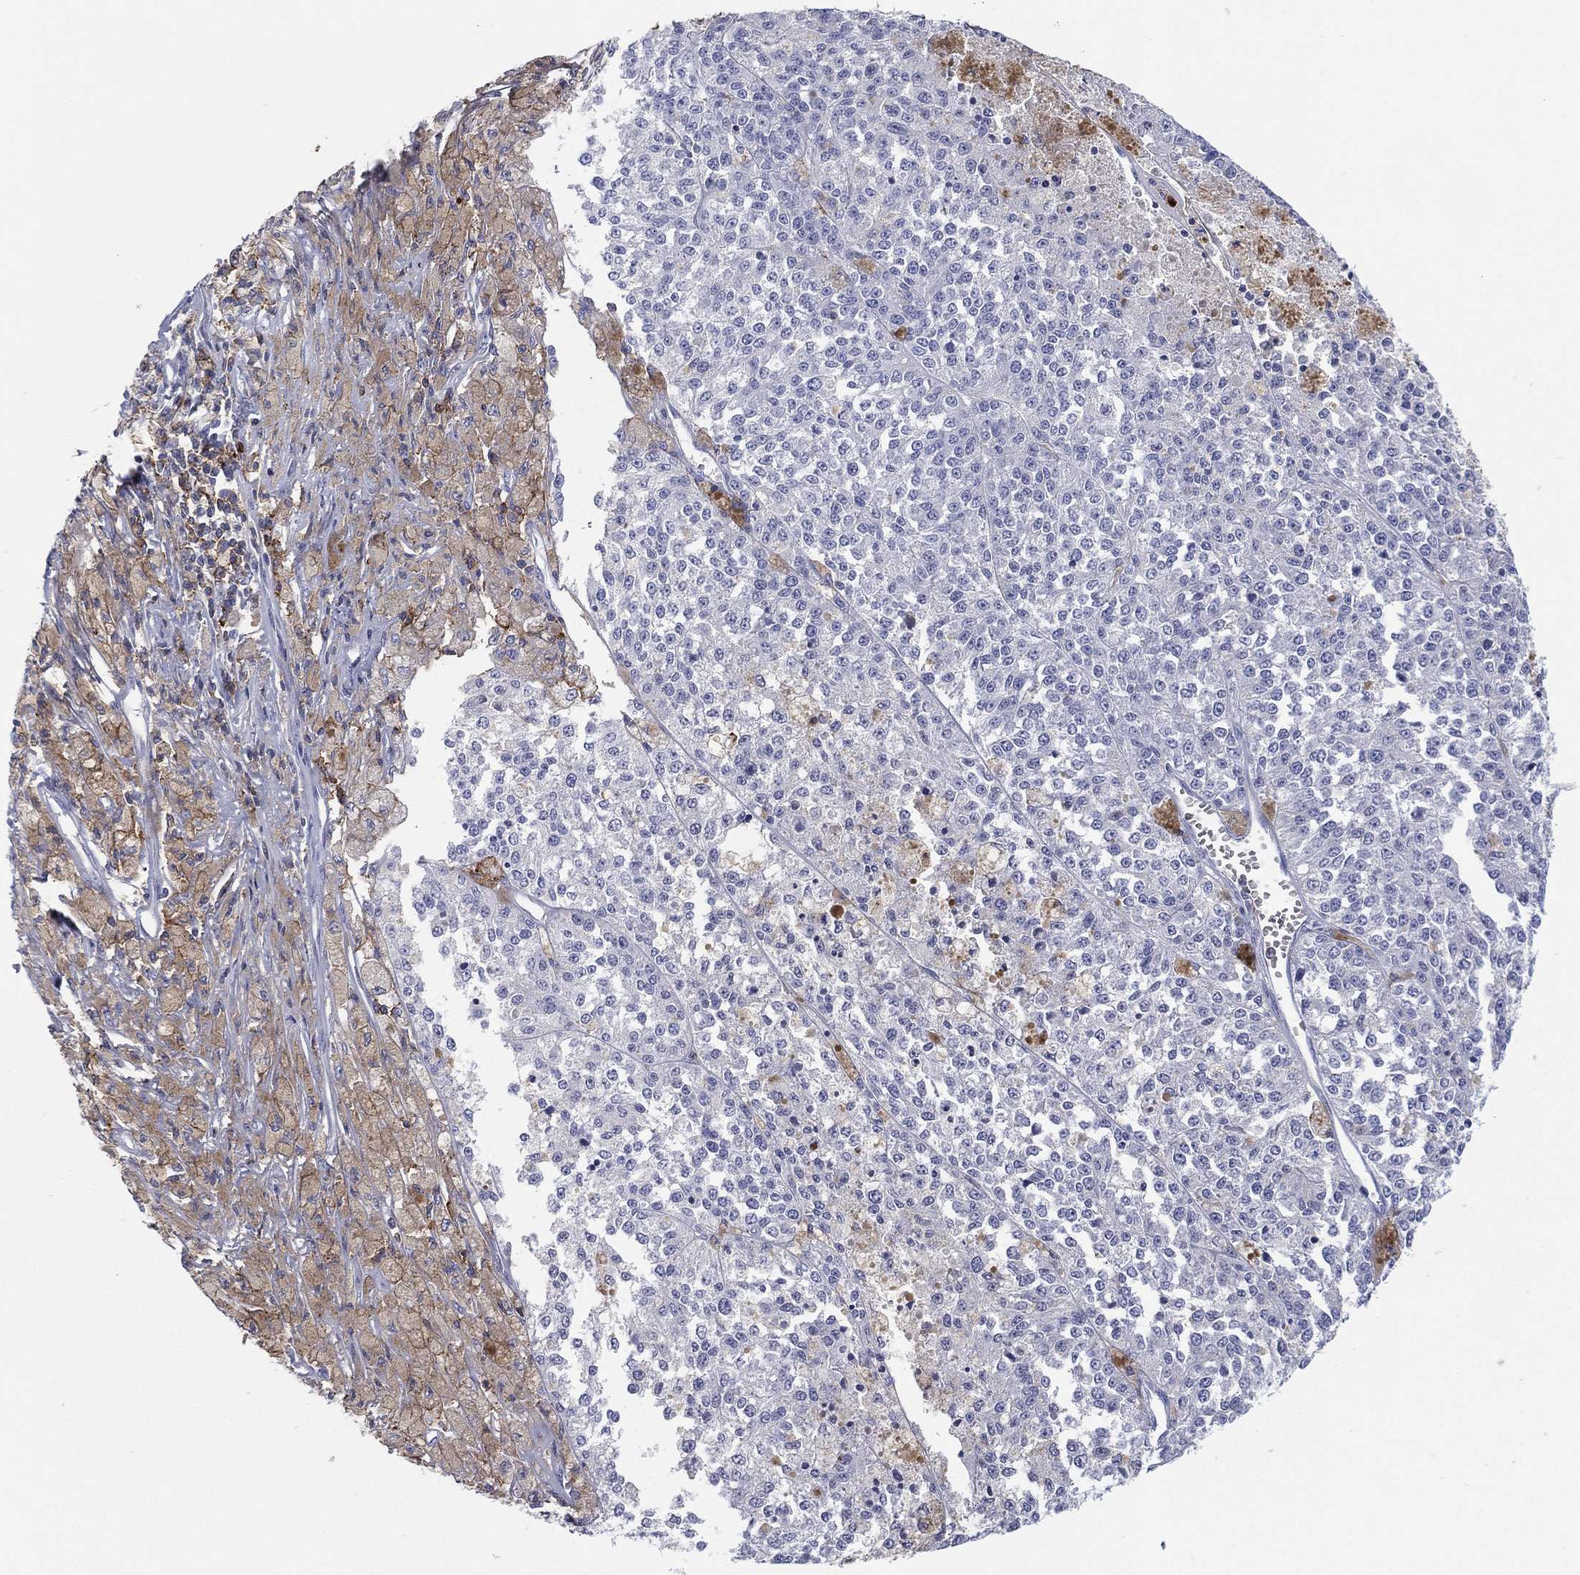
{"staining": {"intensity": "negative", "quantity": "none", "location": "none"}, "tissue": "melanoma", "cell_type": "Tumor cells", "image_type": "cancer", "snomed": [{"axis": "morphology", "description": "Malignant melanoma, Metastatic site"}, {"axis": "topography", "description": "Lymph node"}], "caption": "IHC photomicrograph of neoplastic tissue: human melanoma stained with DAB (3,3'-diaminobenzidine) displays no significant protein staining in tumor cells.", "gene": "SELPLG", "patient": {"sex": "female", "age": 64}}